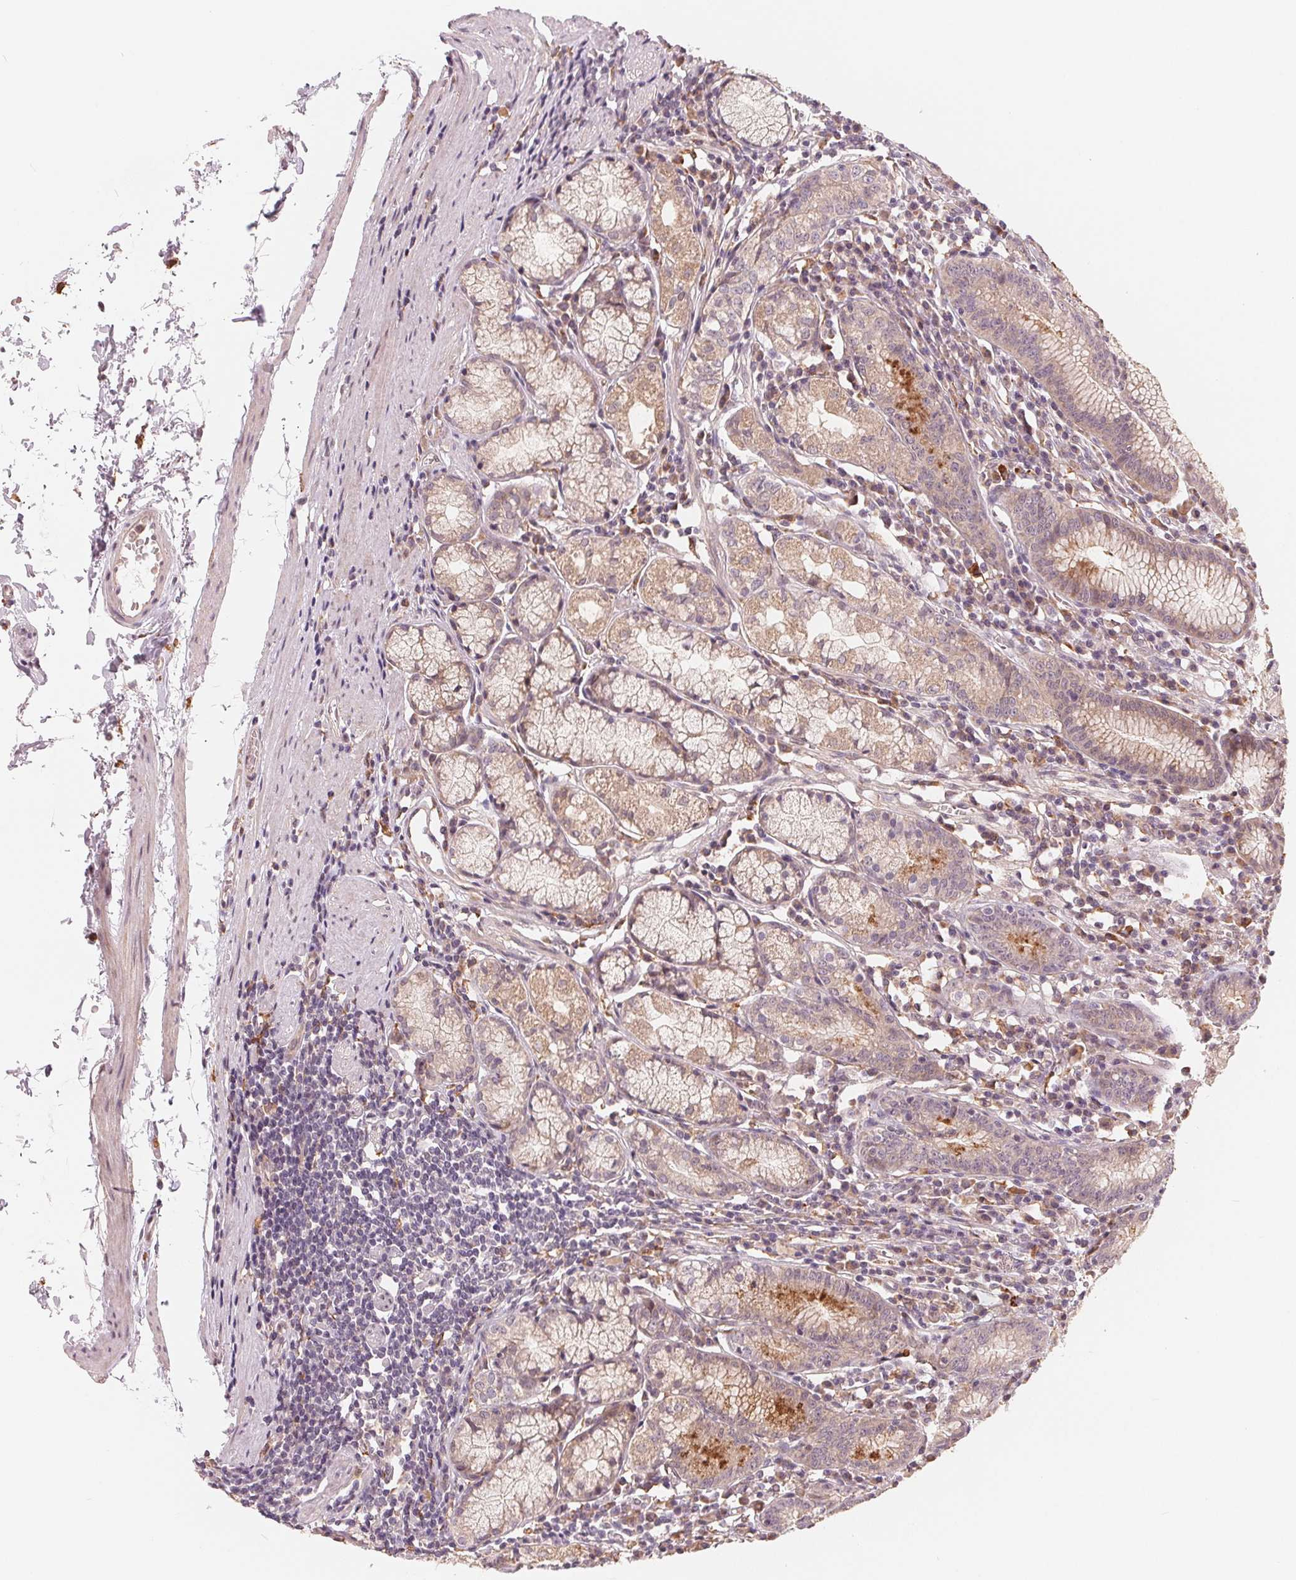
{"staining": {"intensity": "weak", "quantity": ">75%", "location": "cytoplasmic/membranous"}, "tissue": "stomach", "cell_type": "Glandular cells", "image_type": "normal", "snomed": [{"axis": "morphology", "description": "Normal tissue, NOS"}, {"axis": "topography", "description": "Stomach"}], "caption": "High-magnification brightfield microscopy of benign stomach stained with DAB (3,3'-diaminobenzidine) (brown) and counterstained with hematoxylin (blue). glandular cells exhibit weak cytoplasmic/membranous staining is identified in about>75% of cells.", "gene": "IL9R", "patient": {"sex": "male", "age": 55}}